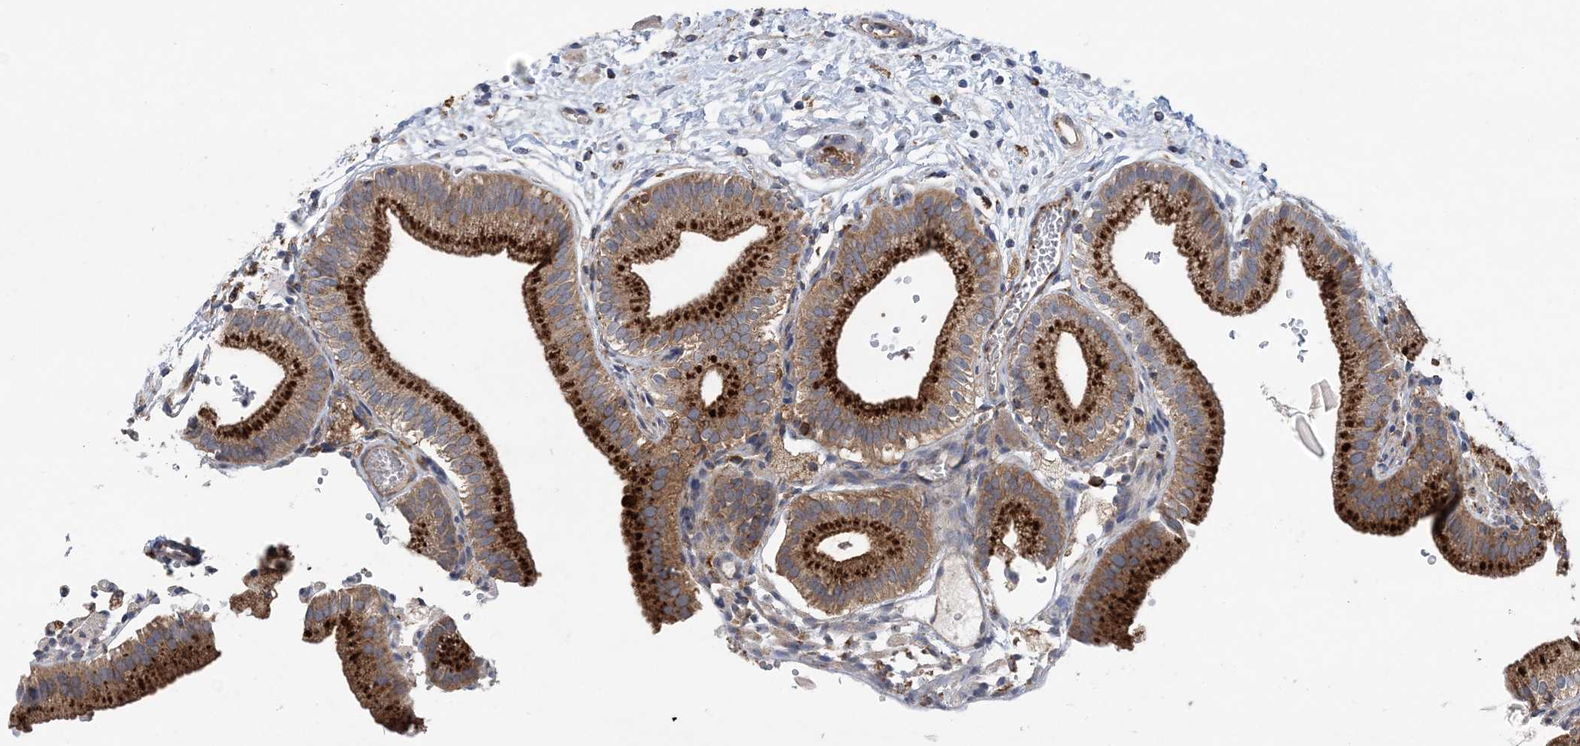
{"staining": {"intensity": "strong", "quantity": ">75%", "location": "cytoplasmic/membranous"}, "tissue": "gallbladder", "cell_type": "Glandular cells", "image_type": "normal", "snomed": [{"axis": "morphology", "description": "Normal tissue, NOS"}, {"axis": "topography", "description": "Gallbladder"}], "caption": "Immunohistochemical staining of normal human gallbladder exhibits high levels of strong cytoplasmic/membranous staining in approximately >75% of glandular cells.", "gene": "PTTG1IP", "patient": {"sex": "male", "age": 55}}